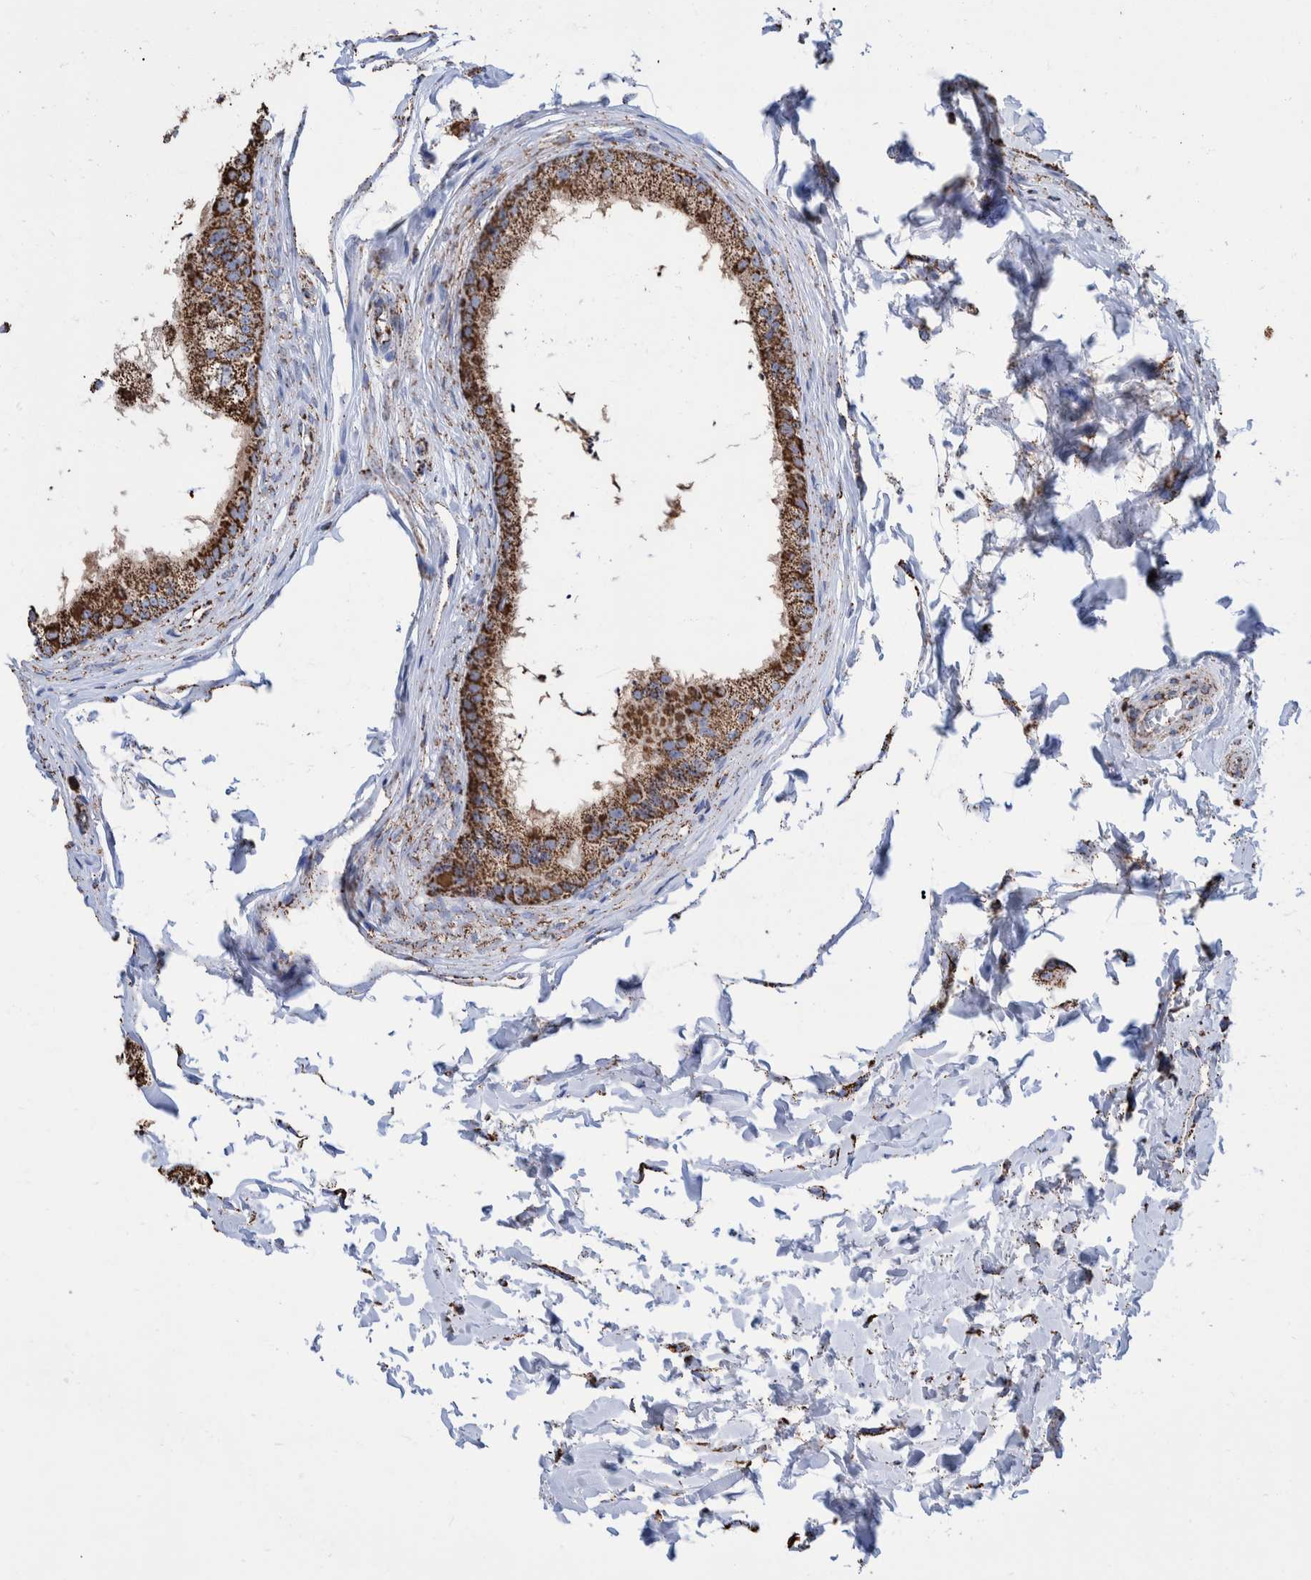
{"staining": {"intensity": "strong", "quantity": ">75%", "location": "cytoplasmic/membranous"}, "tissue": "epididymis", "cell_type": "Glandular cells", "image_type": "normal", "snomed": [{"axis": "morphology", "description": "Normal tissue, NOS"}, {"axis": "topography", "description": "Epididymis"}], "caption": "Immunohistochemical staining of benign epididymis demonstrates strong cytoplasmic/membranous protein positivity in about >75% of glandular cells.", "gene": "VPS26C", "patient": {"sex": "male", "age": 56}}